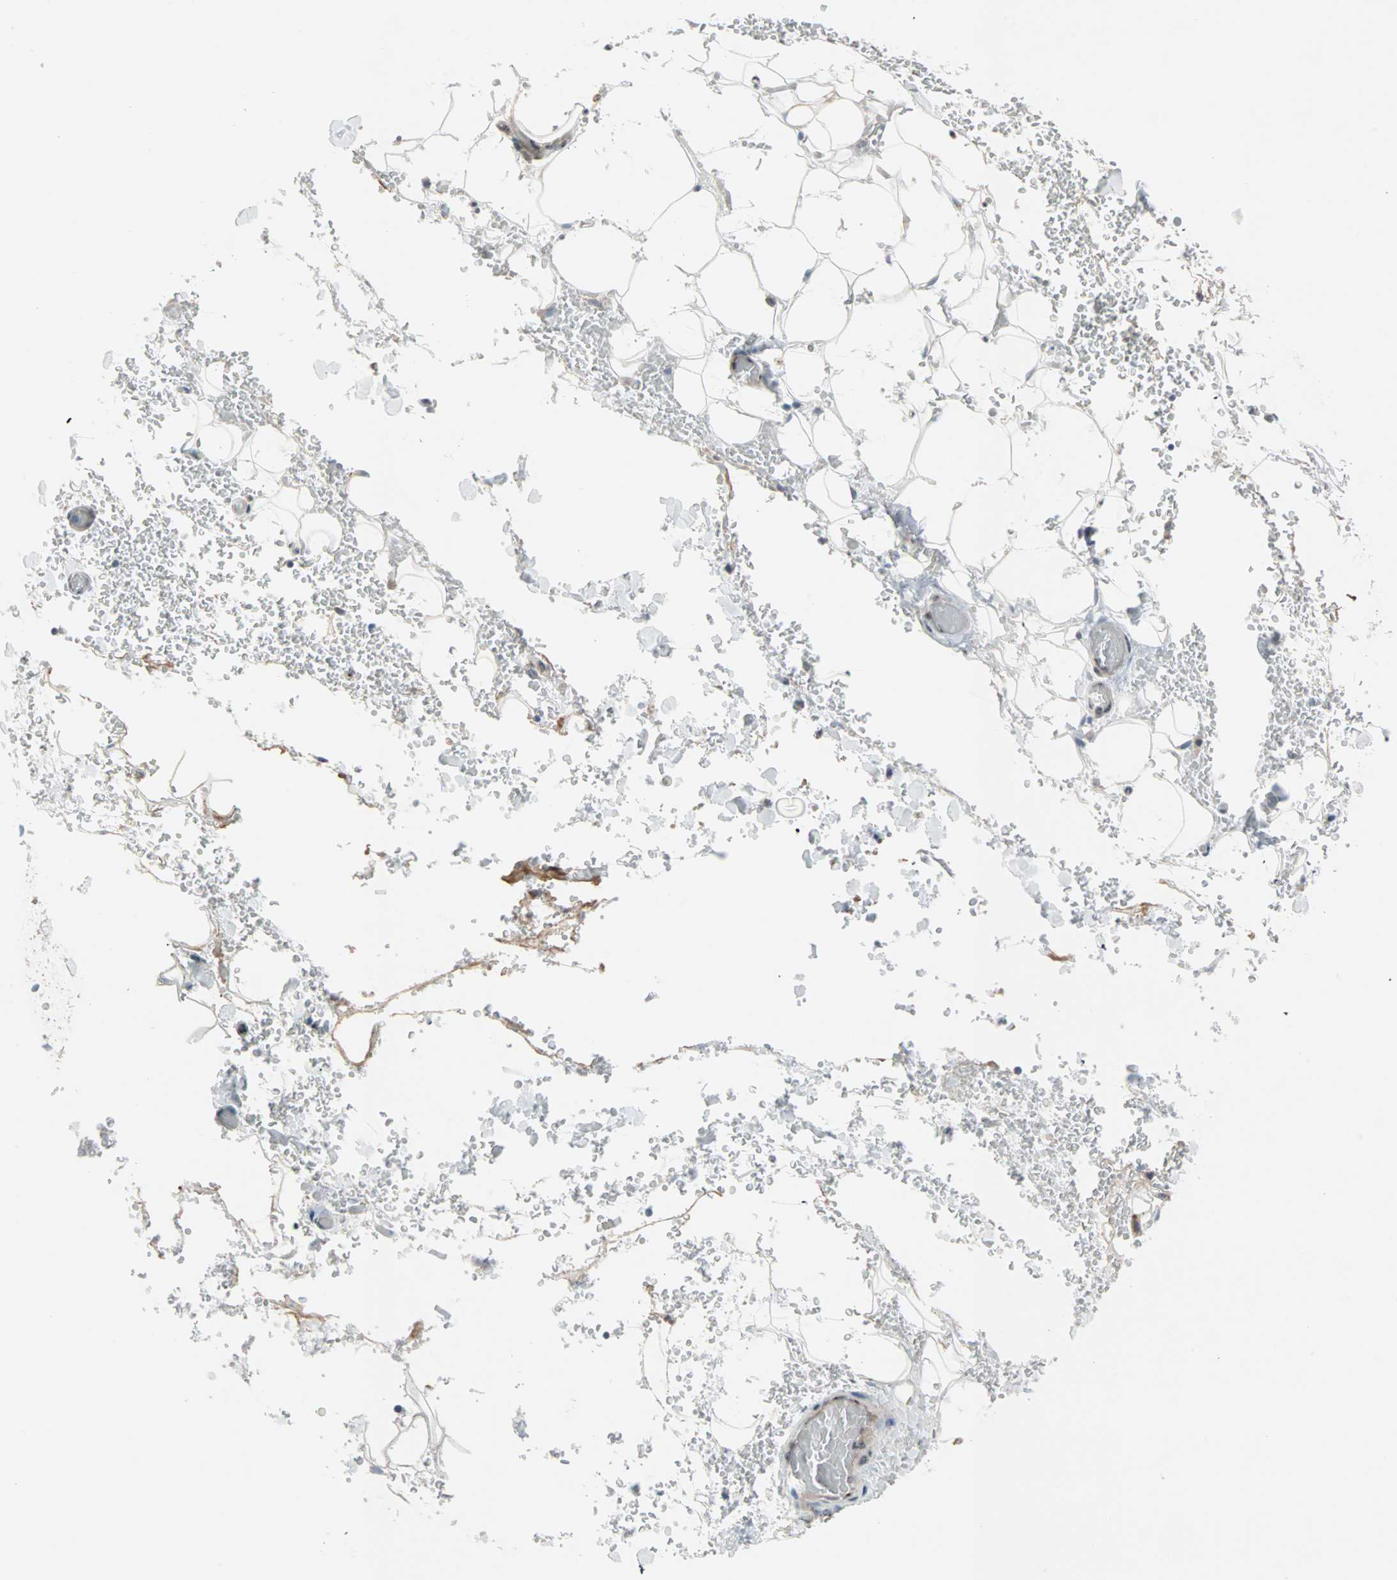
{"staining": {"intensity": "negative", "quantity": "none", "location": "none"}, "tissue": "adipose tissue", "cell_type": "Adipocytes", "image_type": "normal", "snomed": [{"axis": "morphology", "description": "Normal tissue, NOS"}, {"axis": "morphology", "description": "Inflammation, NOS"}, {"axis": "topography", "description": "Breast"}], "caption": "Protein analysis of normal adipose tissue demonstrates no significant expression in adipocytes.", "gene": "CAND2", "patient": {"sex": "female", "age": 65}}